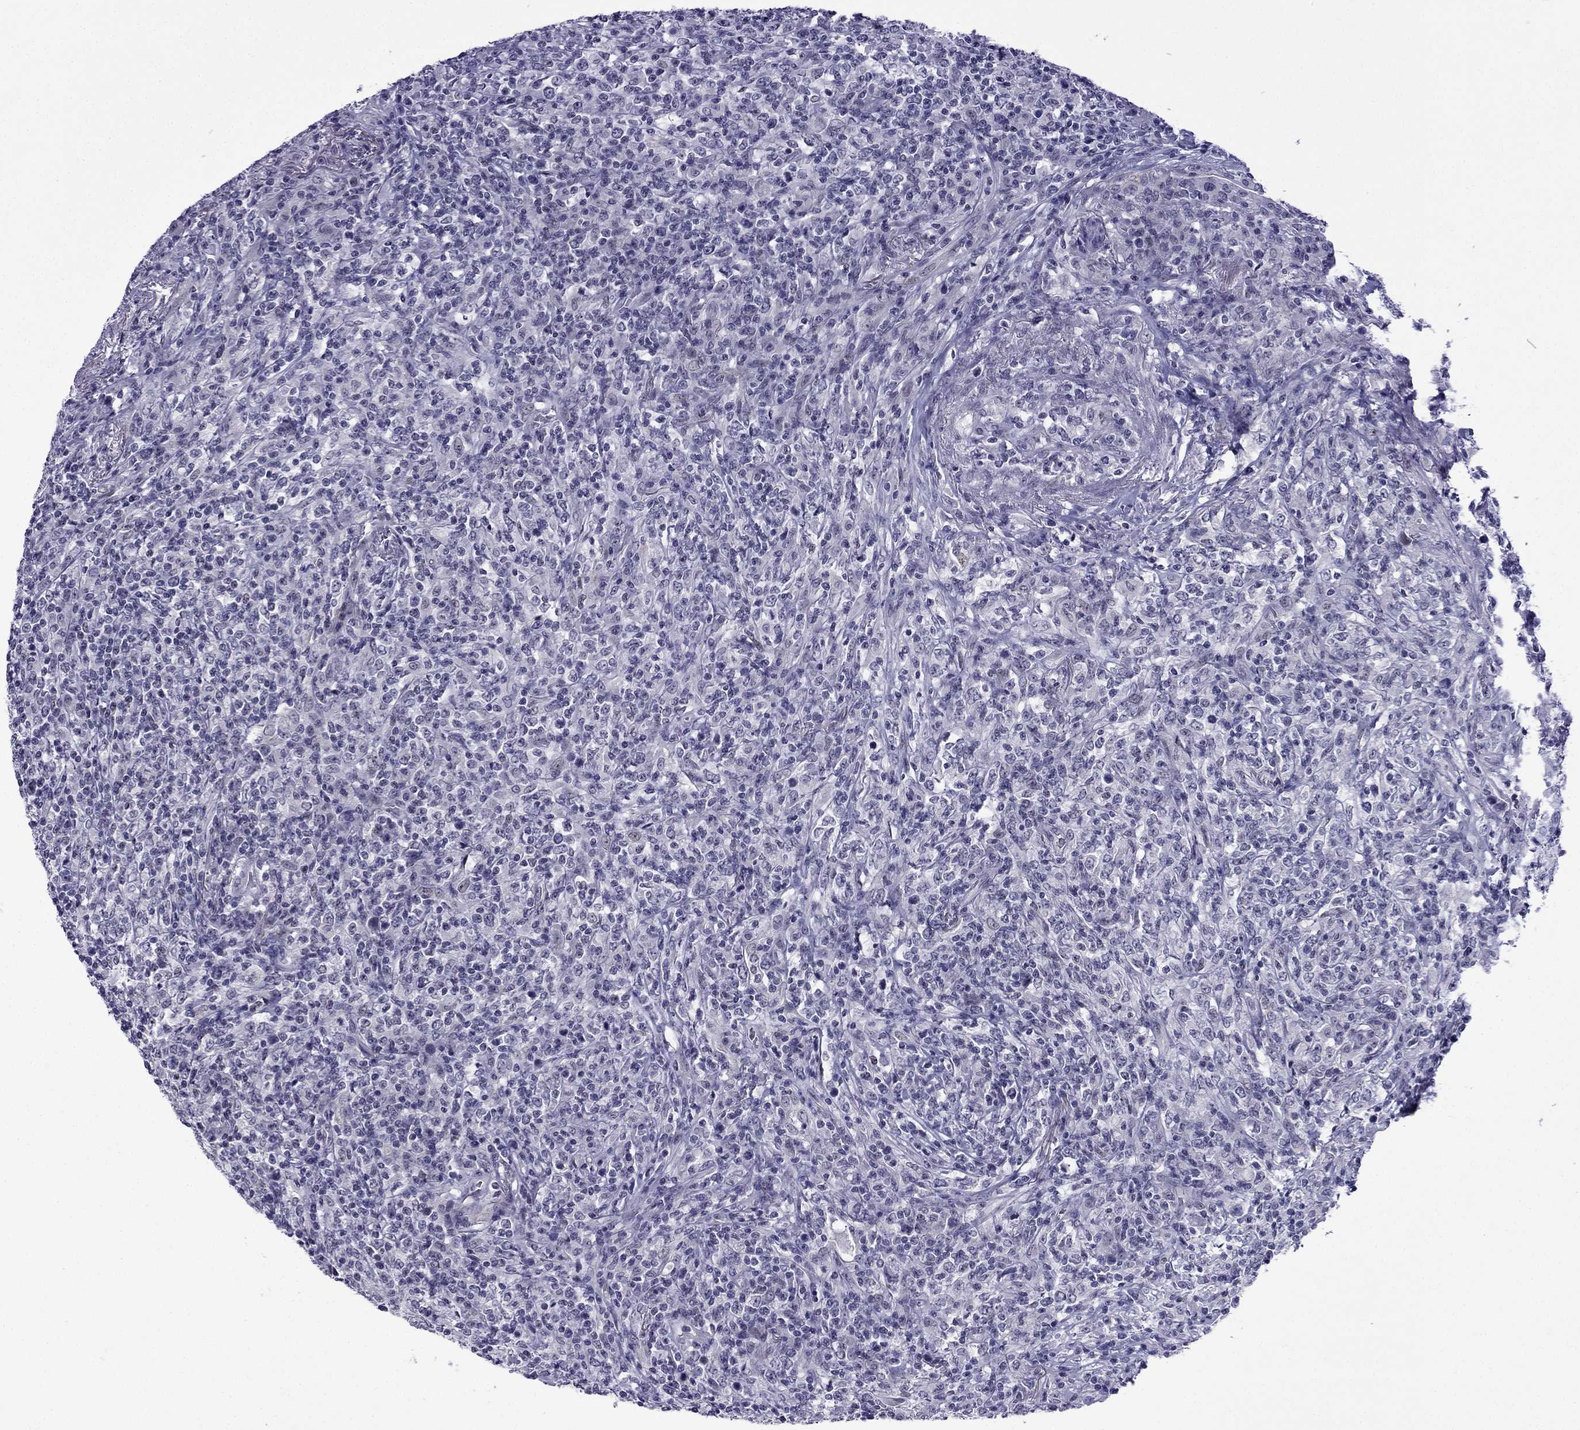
{"staining": {"intensity": "negative", "quantity": "none", "location": "none"}, "tissue": "lymphoma", "cell_type": "Tumor cells", "image_type": "cancer", "snomed": [{"axis": "morphology", "description": "Malignant lymphoma, non-Hodgkin's type, High grade"}, {"axis": "topography", "description": "Lung"}], "caption": "High magnification brightfield microscopy of high-grade malignant lymphoma, non-Hodgkin's type stained with DAB (brown) and counterstained with hematoxylin (blue): tumor cells show no significant staining.", "gene": "POM121L12", "patient": {"sex": "male", "age": 79}}